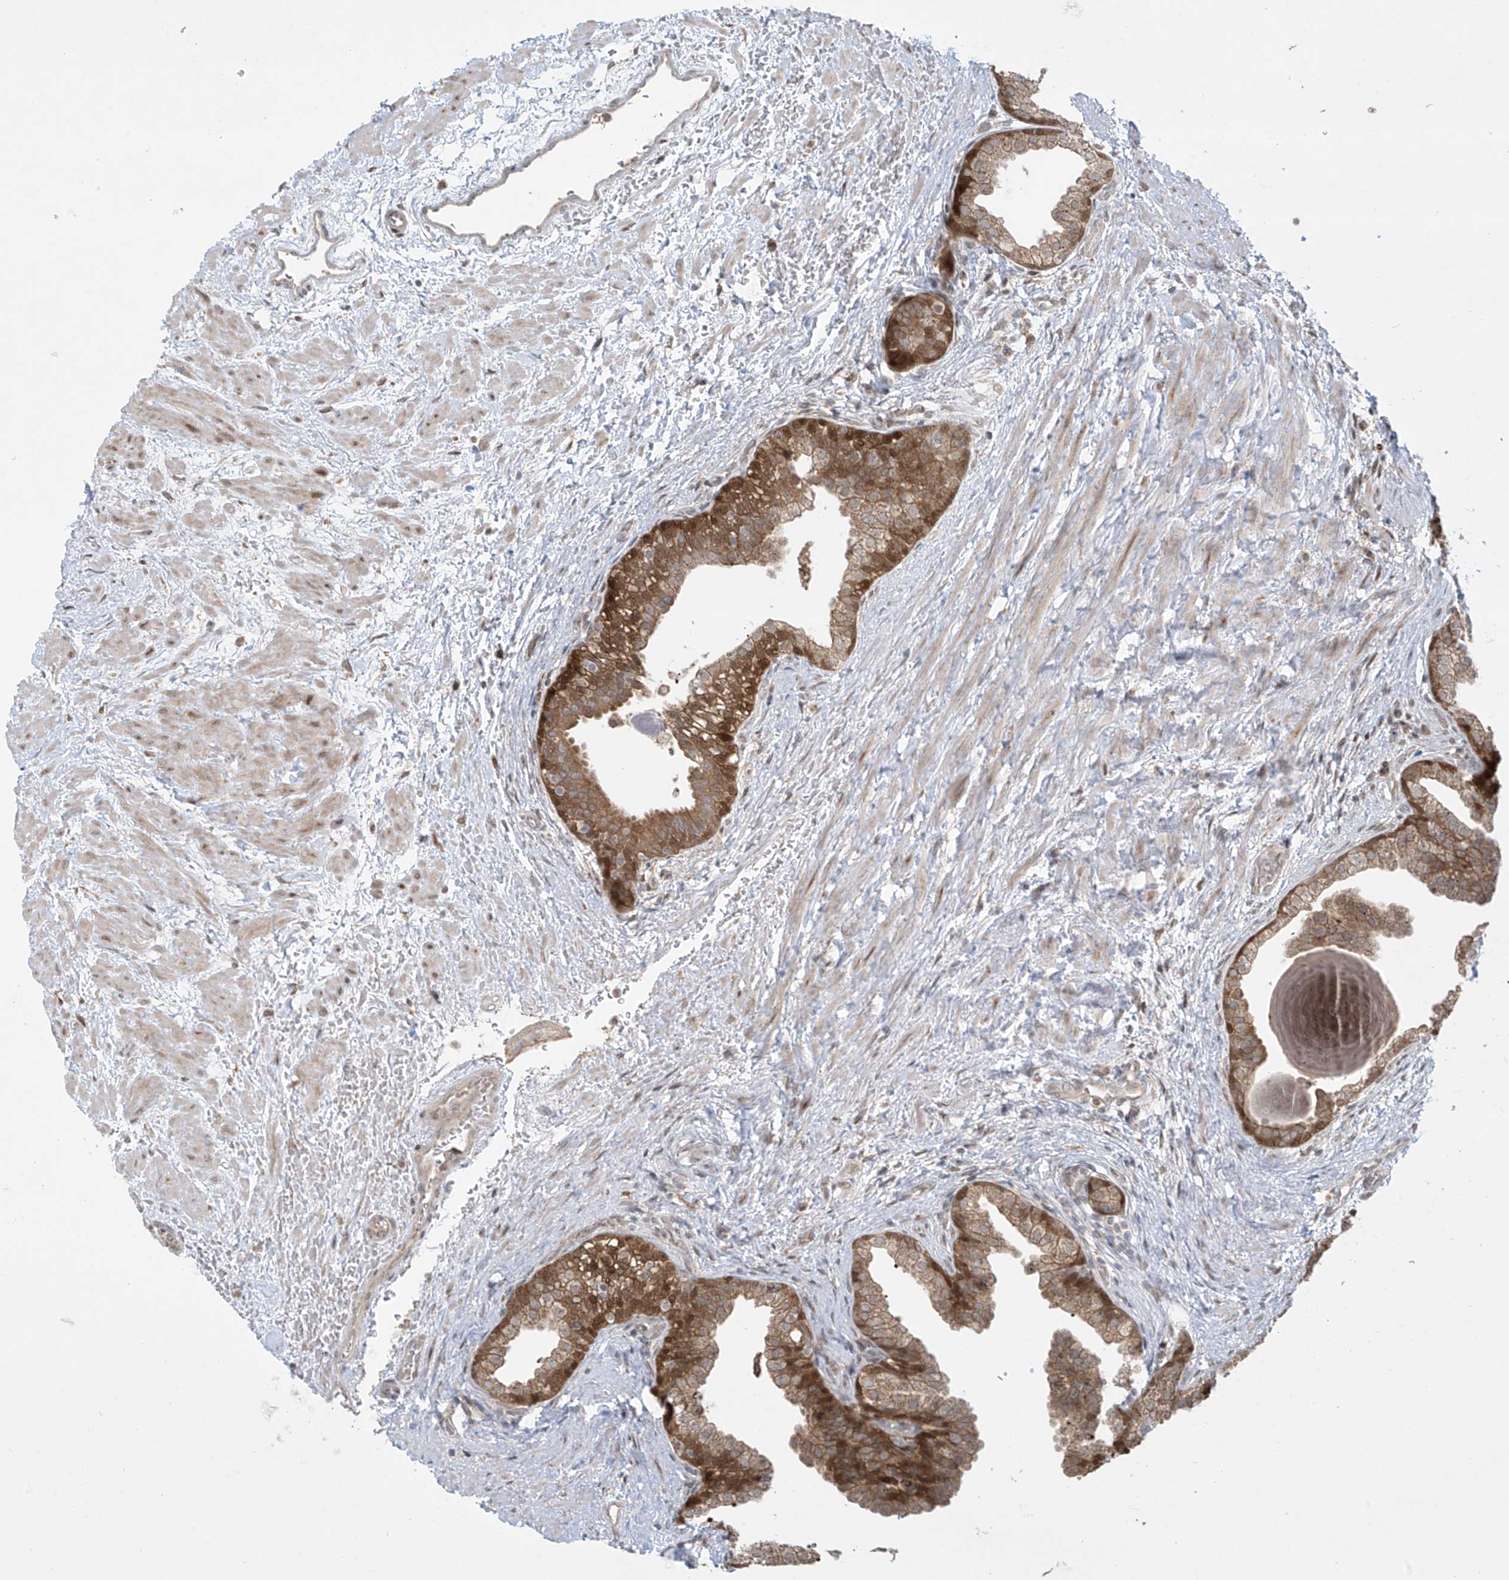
{"staining": {"intensity": "moderate", "quantity": "25%-75%", "location": "cytoplasmic/membranous,nuclear"}, "tissue": "prostate", "cell_type": "Glandular cells", "image_type": "normal", "snomed": [{"axis": "morphology", "description": "Normal tissue, NOS"}, {"axis": "topography", "description": "Prostate"}], "caption": "Immunohistochemical staining of unremarkable prostate exhibits 25%-75% levels of moderate cytoplasmic/membranous,nuclear protein expression in about 25%-75% of glandular cells. Nuclei are stained in blue.", "gene": "PPAT", "patient": {"sex": "male", "age": 48}}